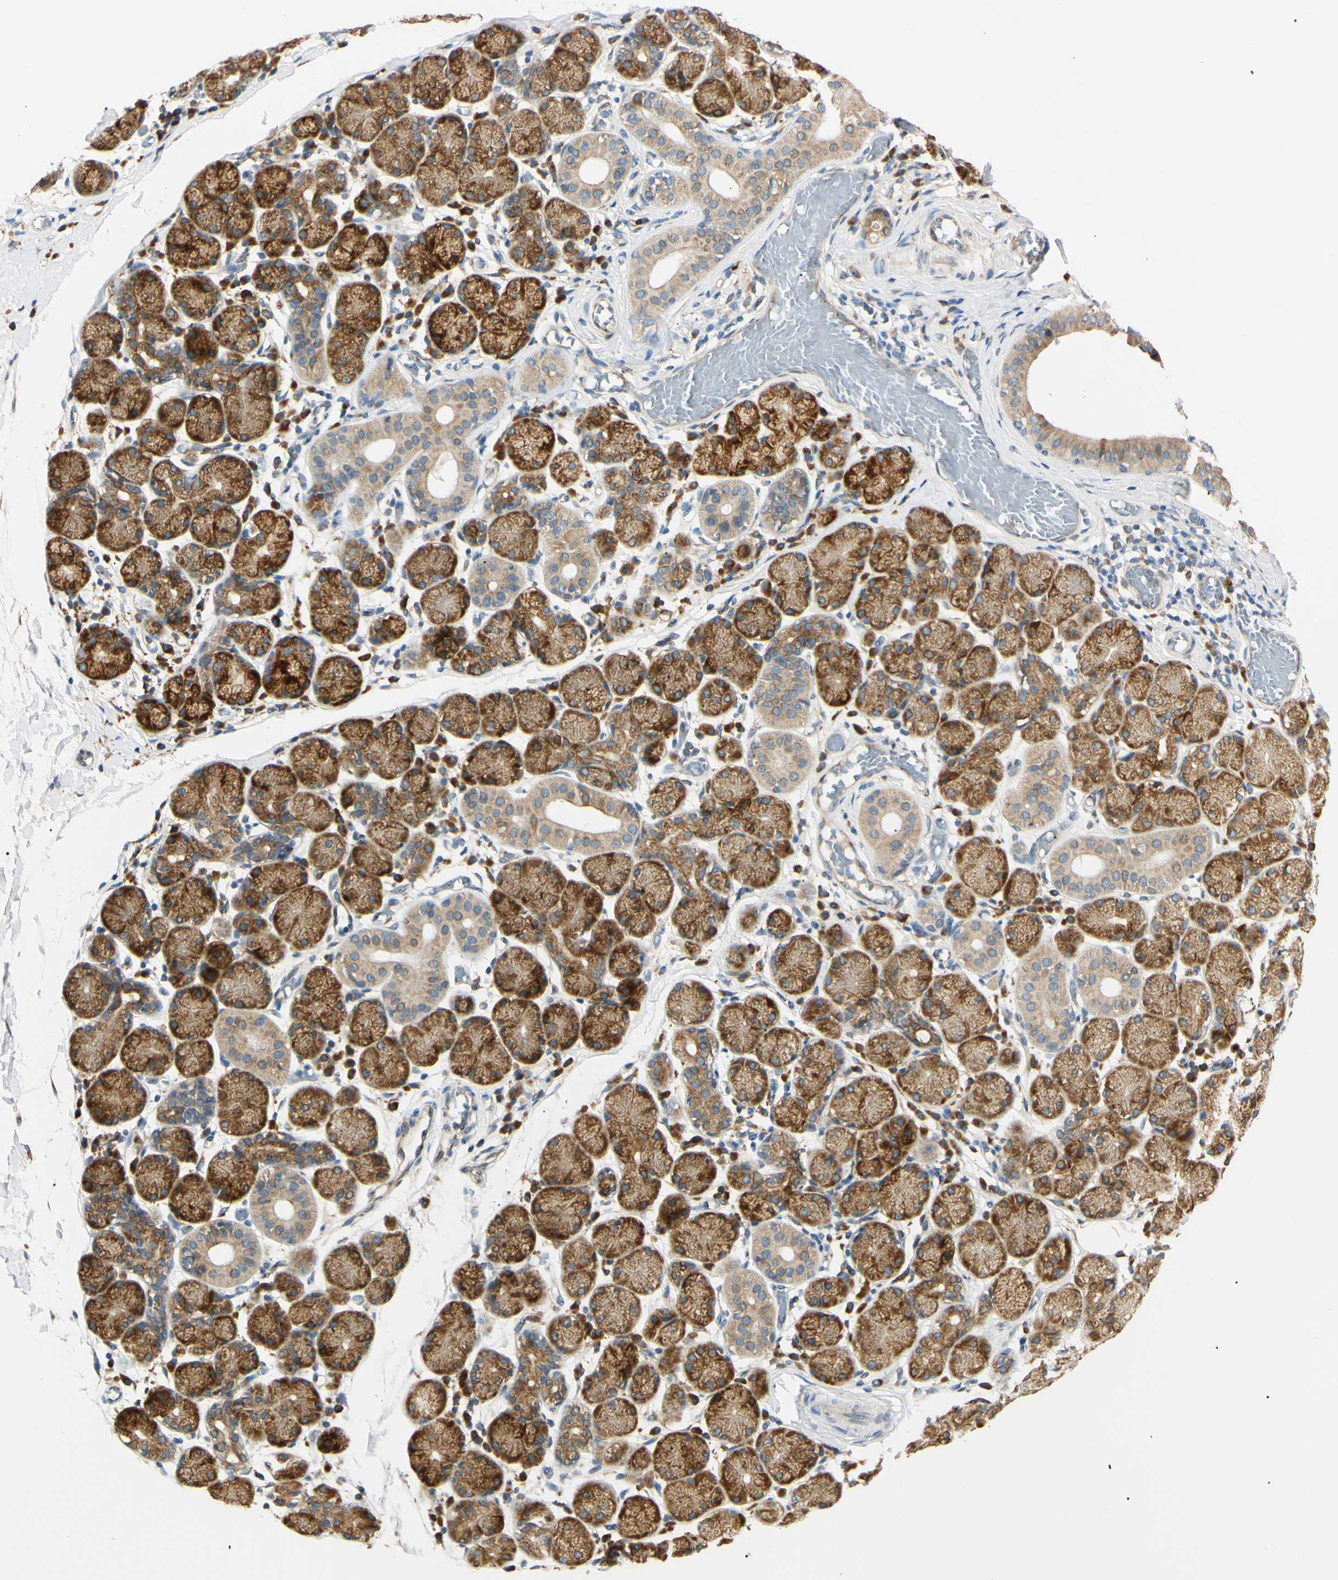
{"staining": {"intensity": "moderate", "quantity": ">75%", "location": "cytoplasmic/membranous"}, "tissue": "salivary gland", "cell_type": "Glandular cells", "image_type": "normal", "snomed": [{"axis": "morphology", "description": "Normal tissue, NOS"}, {"axis": "topography", "description": "Salivary gland"}], "caption": "Immunohistochemical staining of unremarkable salivary gland shows moderate cytoplasmic/membranous protein expression in approximately >75% of glandular cells. (Brightfield microscopy of DAB IHC at high magnification).", "gene": "IER3IP1", "patient": {"sex": "female", "age": 24}}